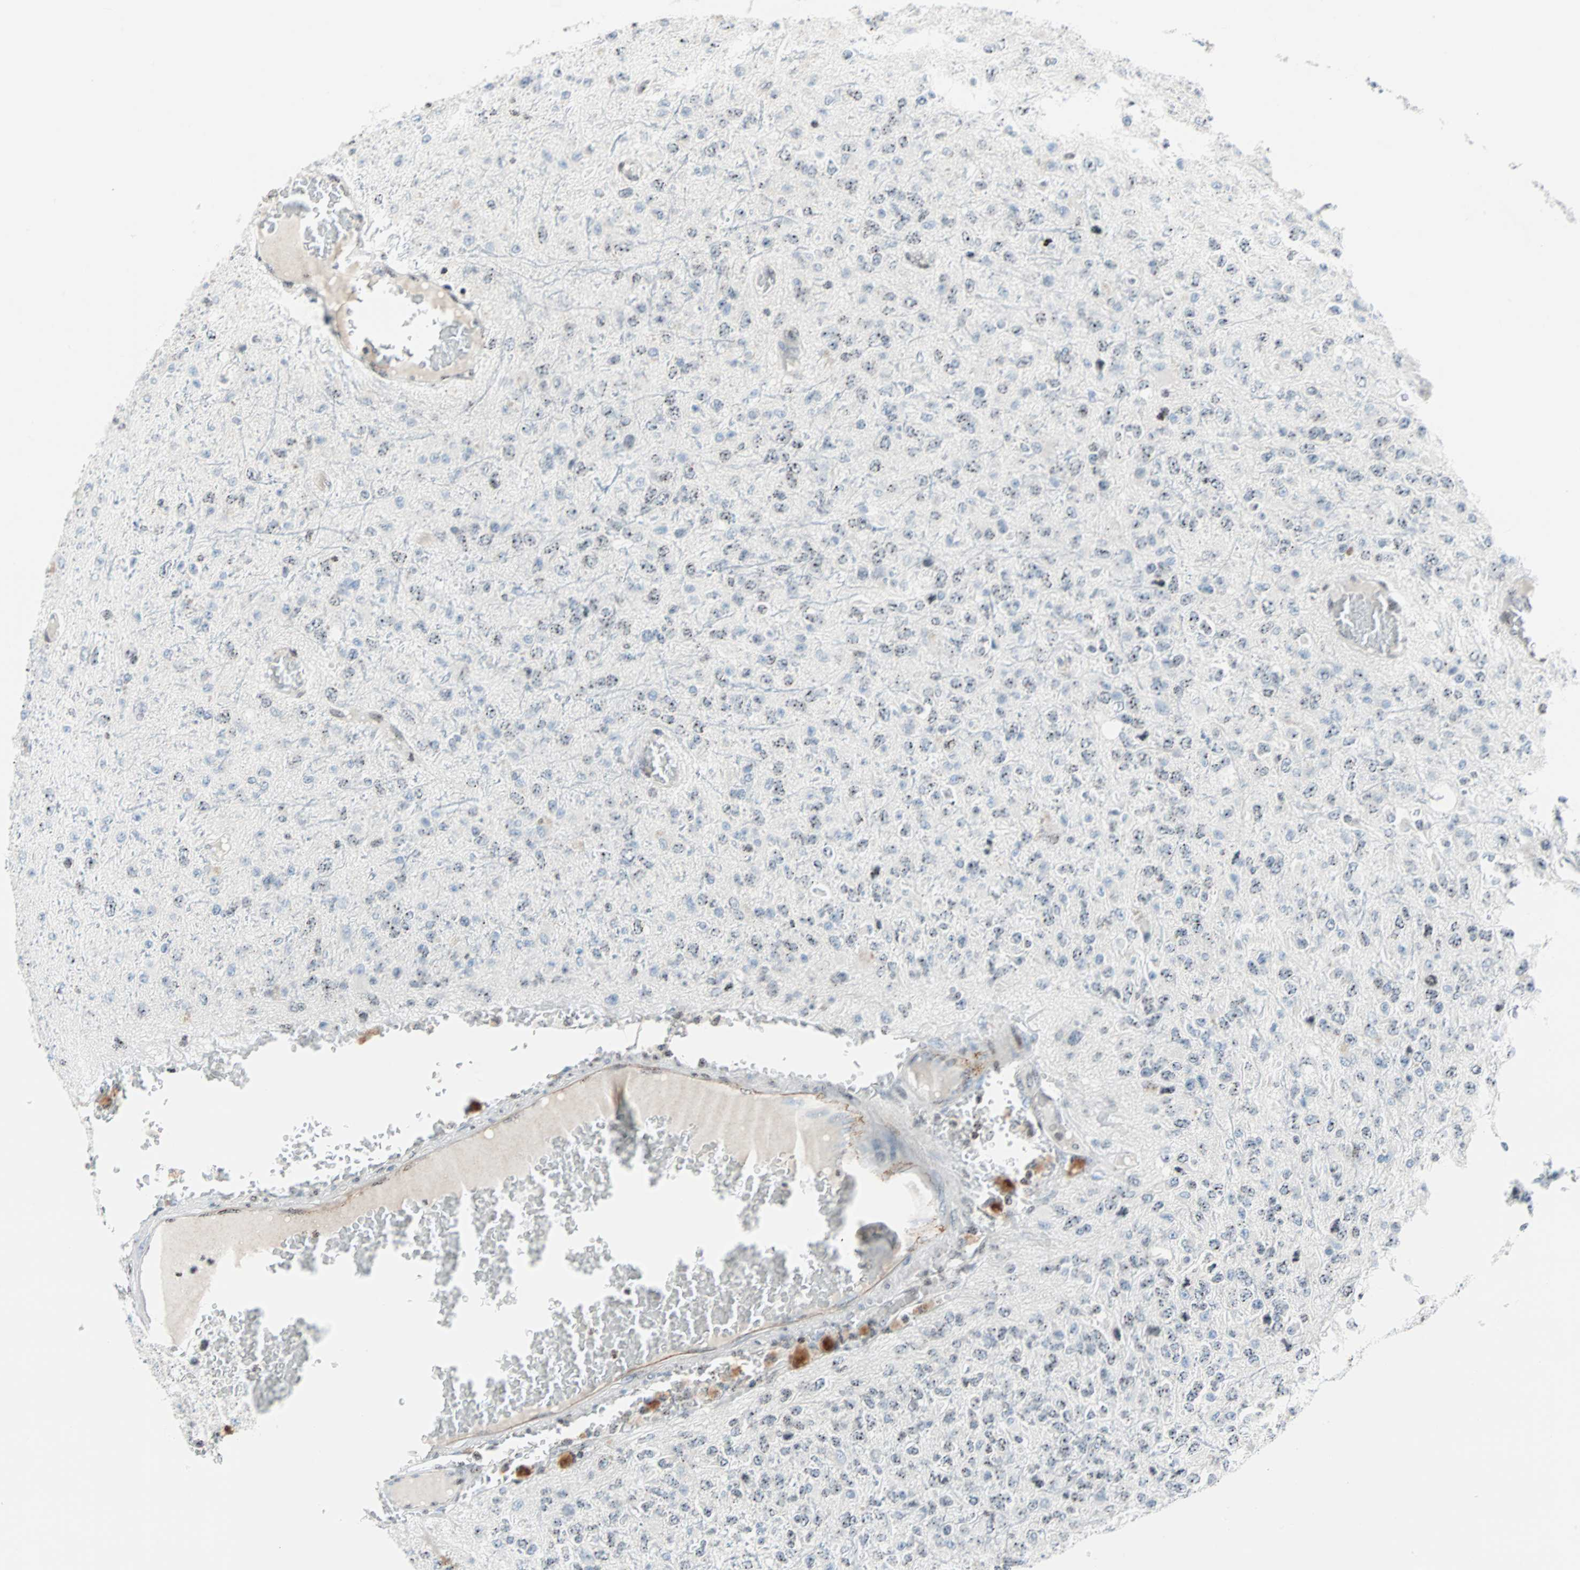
{"staining": {"intensity": "negative", "quantity": "none", "location": "none"}, "tissue": "glioma", "cell_type": "Tumor cells", "image_type": "cancer", "snomed": [{"axis": "morphology", "description": "Glioma, malignant, High grade"}, {"axis": "topography", "description": "pancreas cauda"}], "caption": "There is no significant positivity in tumor cells of glioma.", "gene": "CENPA", "patient": {"sex": "male", "age": 60}}